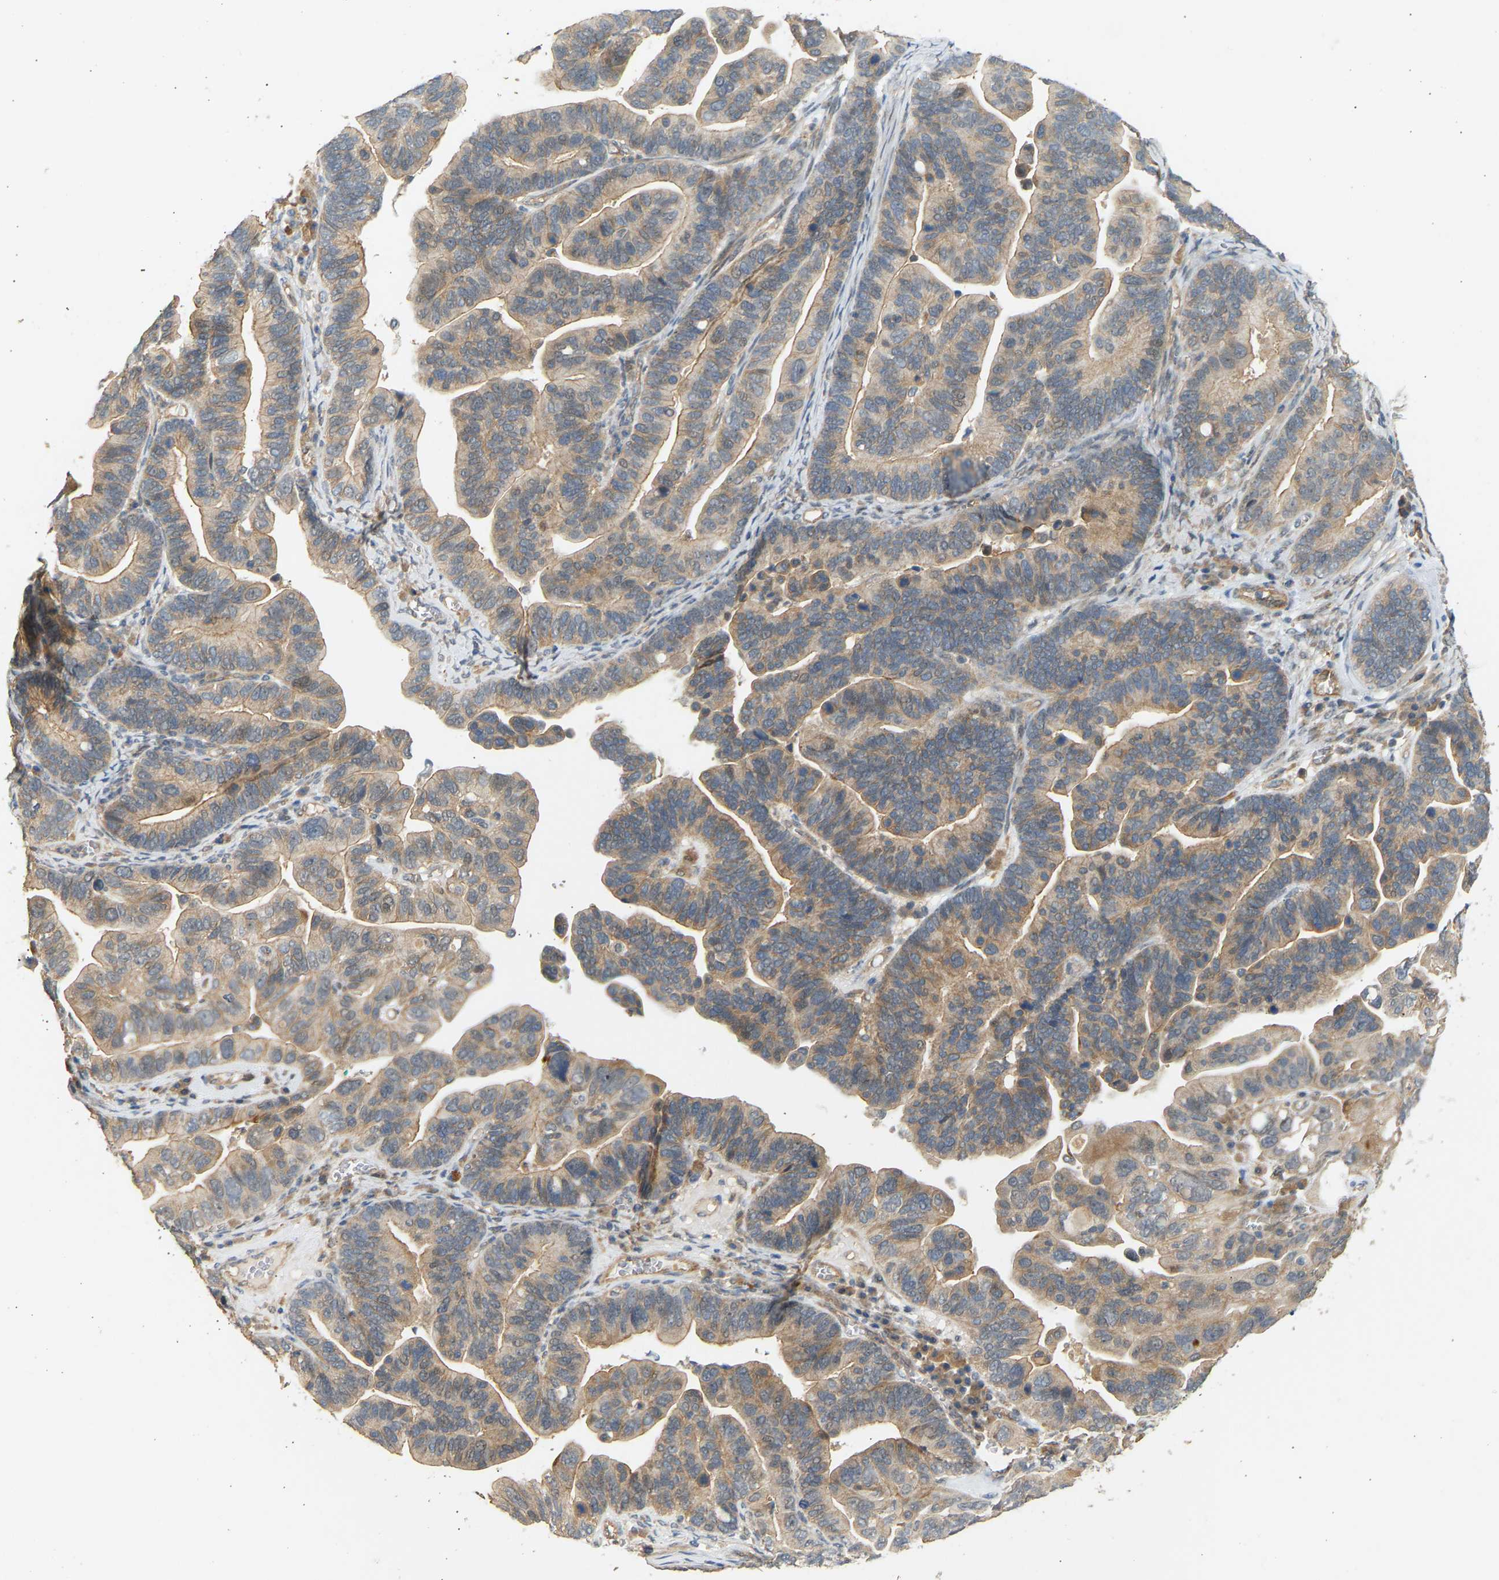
{"staining": {"intensity": "moderate", "quantity": "25%-75%", "location": "cytoplasmic/membranous"}, "tissue": "ovarian cancer", "cell_type": "Tumor cells", "image_type": "cancer", "snomed": [{"axis": "morphology", "description": "Cystadenocarcinoma, serous, NOS"}, {"axis": "topography", "description": "Ovary"}], "caption": "Ovarian serous cystadenocarcinoma was stained to show a protein in brown. There is medium levels of moderate cytoplasmic/membranous staining in about 25%-75% of tumor cells. (DAB = brown stain, brightfield microscopy at high magnification).", "gene": "RGL1", "patient": {"sex": "female", "age": 56}}